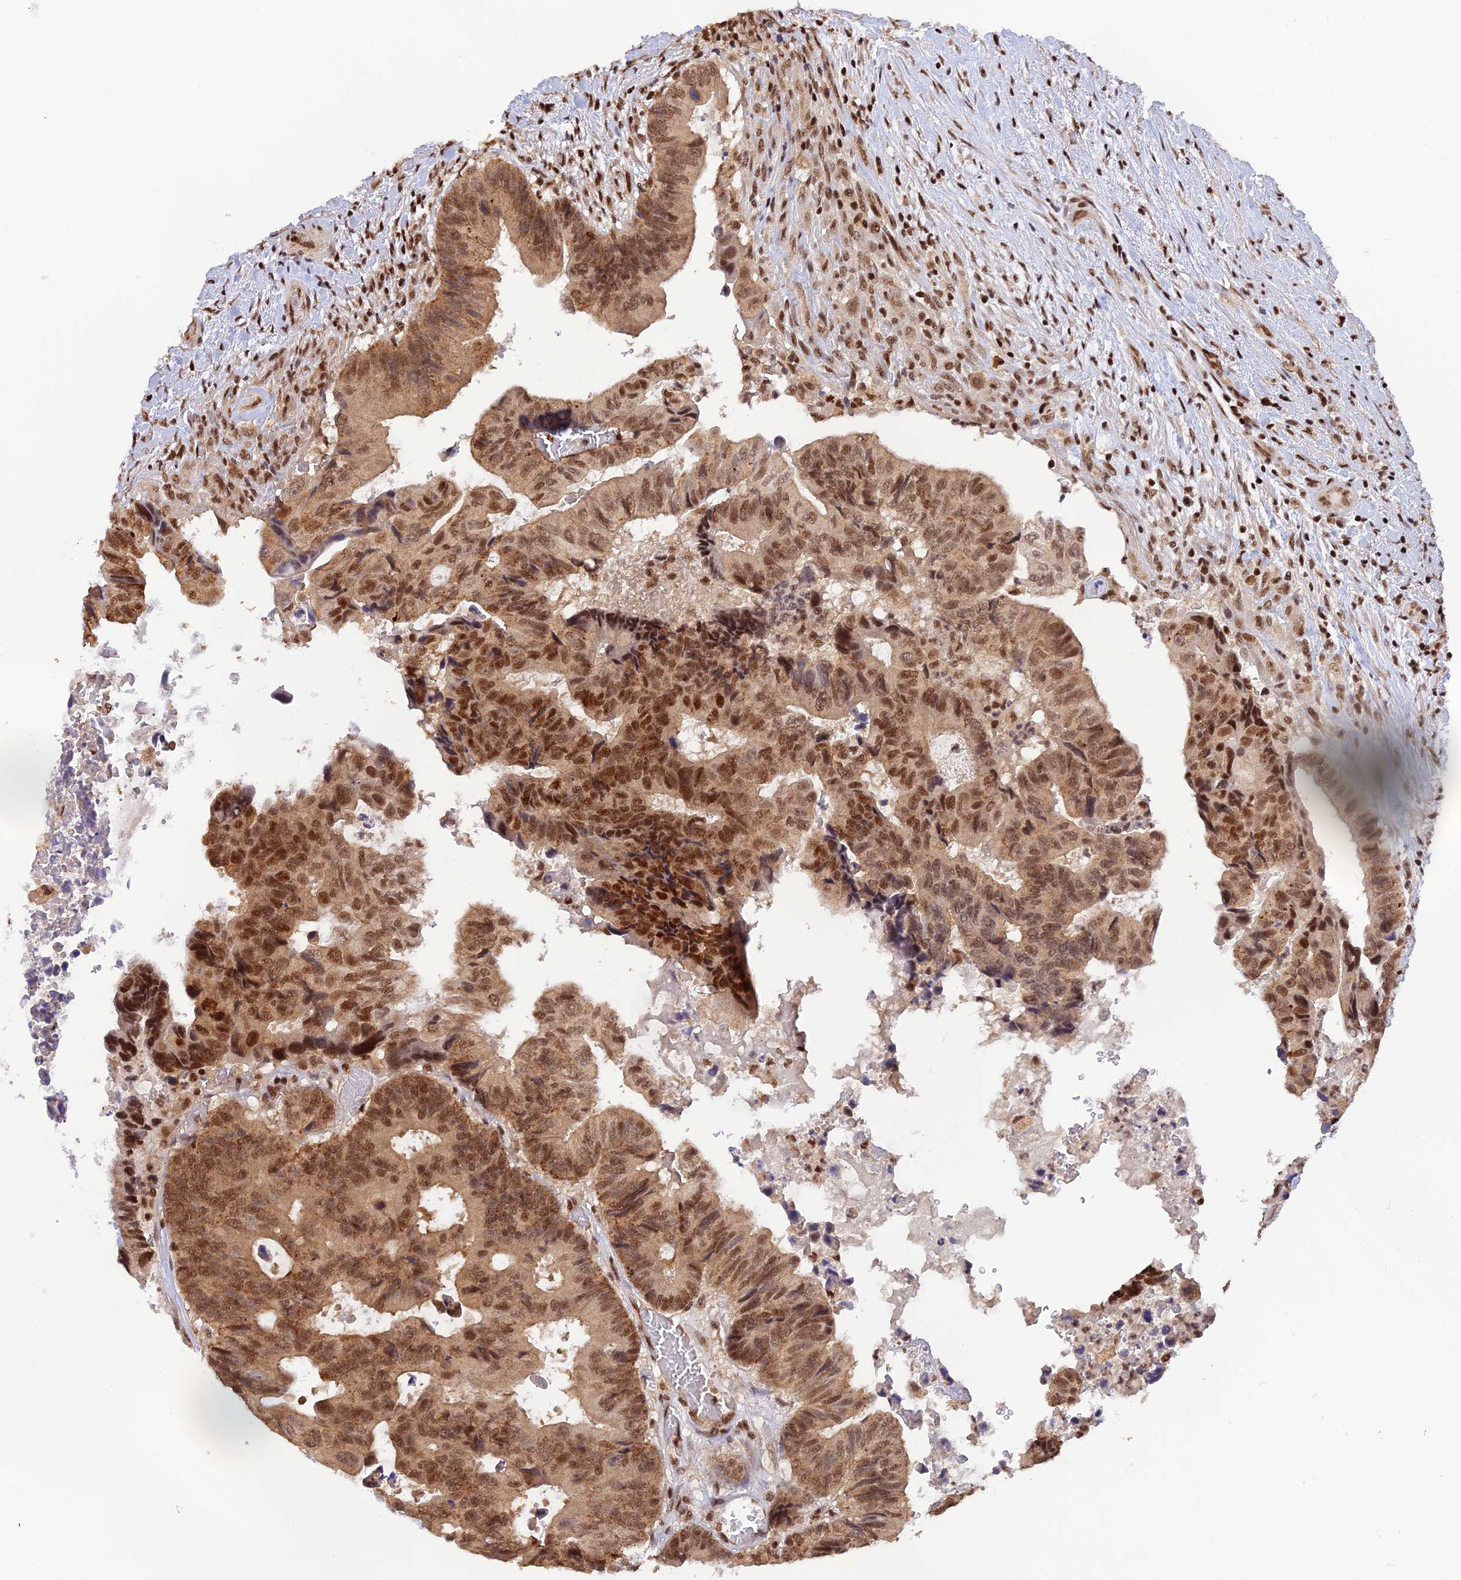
{"staining": {"intensity": "moderate", "quantity": ">75%", "location": "nuclear"}, "tissue": "colorectal cancer", "cell_type": "Tumor cells", "image_type": "cancer", "snomed": [{"axis": "morphology", "description": "Adenocarcinoma, NOS"}, {"axis": "topography", "description": "Colon"}], "caption": "Immunohistochemistry image of human colorectal cancer (adenocarcinoma) stained for a protein (brown), which reveals medium levels of moderate nuclear positivity in approximately >75% of tumor cells.", "gene": "THAP11", "patient": {"sex": "male", "age": 85}}